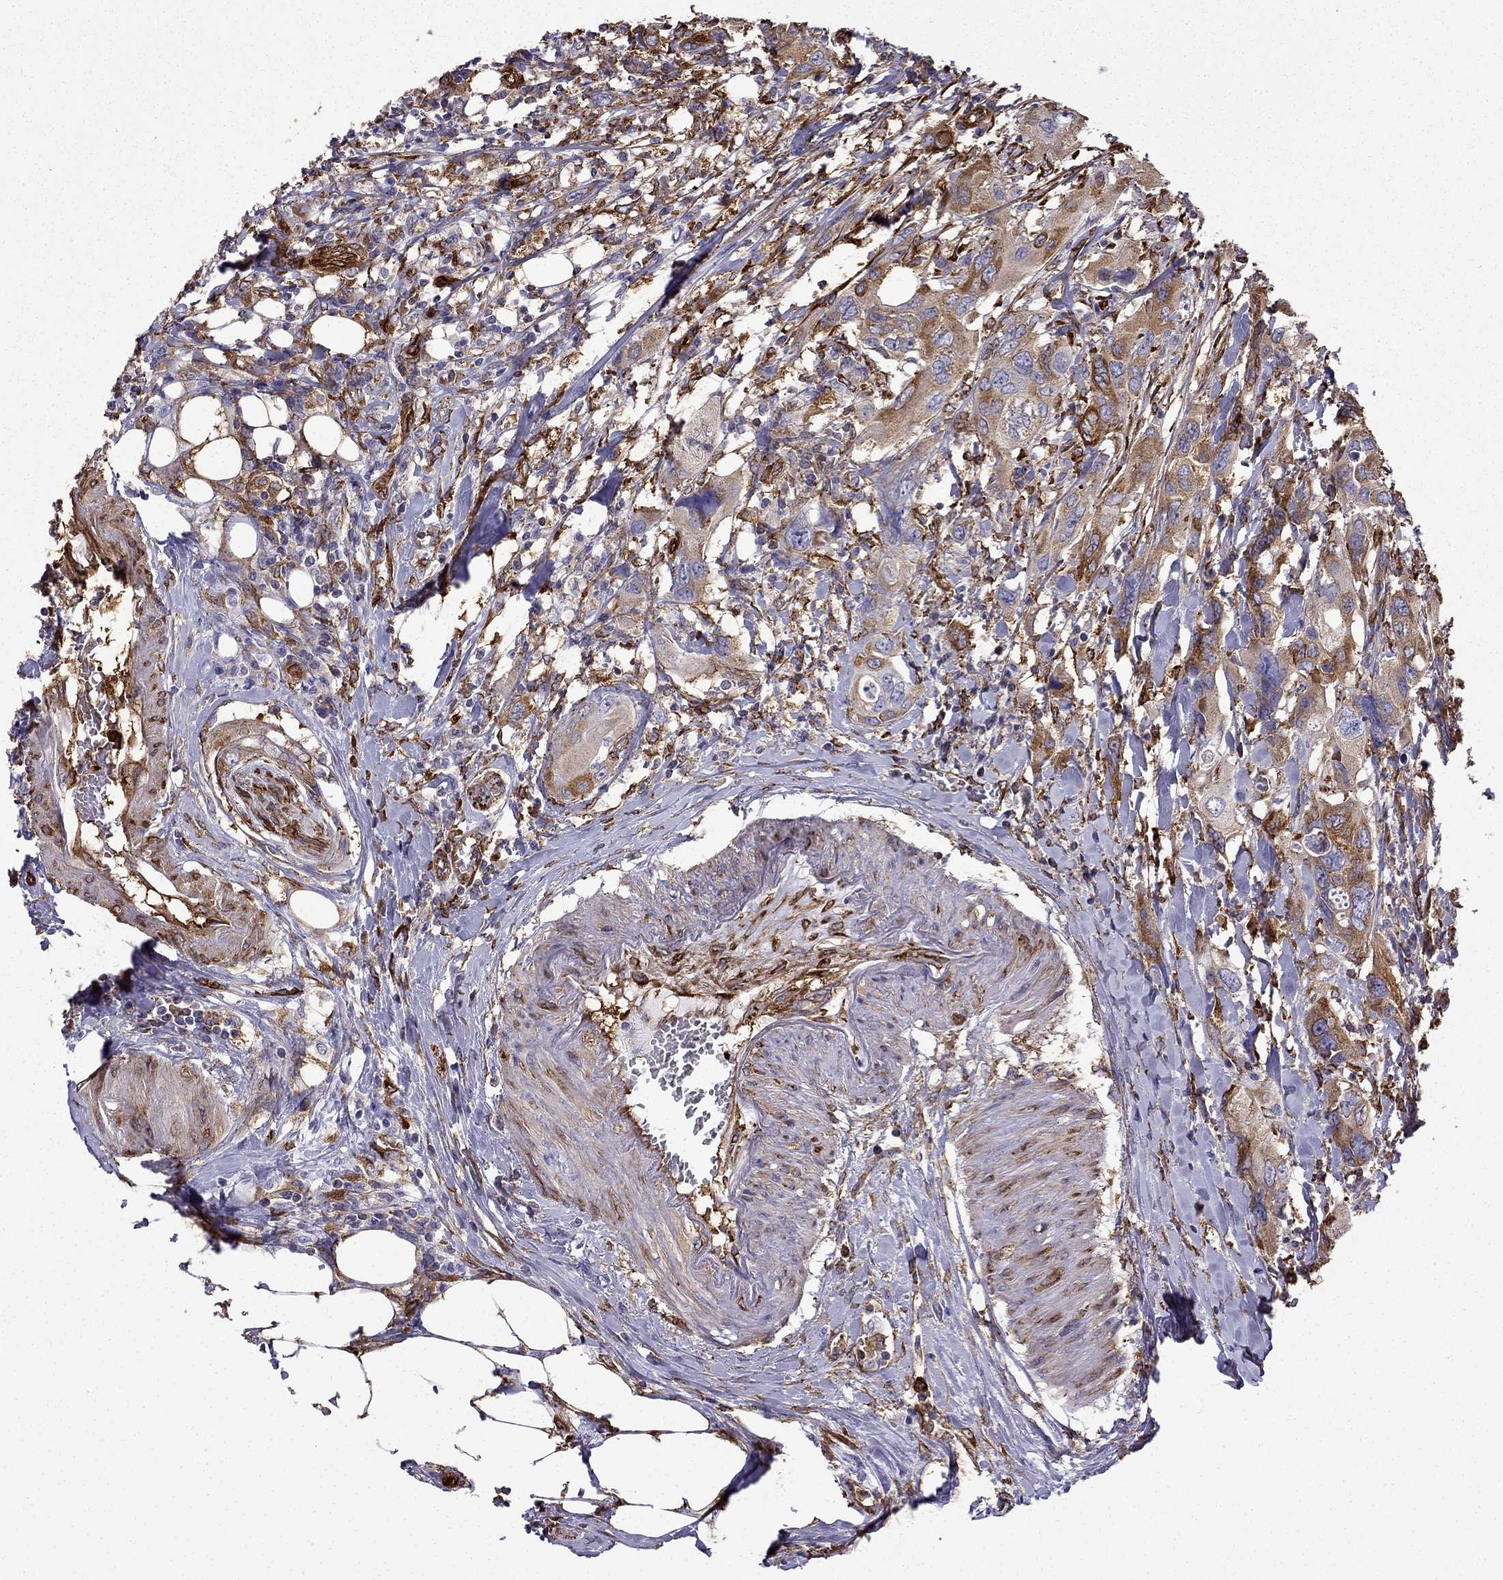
{"staining": {"intensity": "moderate", "quantity": ">75%", "location": "cytoplasmic/membranous"}, "tissue": "urothelial cancer", "cell_type": "Tumor cells", "image_type": "cancer", "snomed": [{"axis": "morphology", "description": "Urothelial carcinoma, NOS"}, {"axis": "morphology", "description": "Urothelial carcinoma, High grade"}, {"axis": "topography", "description": "Urinary bladder"}], "caption": "Tumor cells demonstrate medium levels of moderate cytoplasmic/membranous positivity in approximately >75% of cells in transitional cell carcinoma. Nuclei are stained in blue.", "gene": "MAP4", "patient": {"sex": "male", "age": 63}}